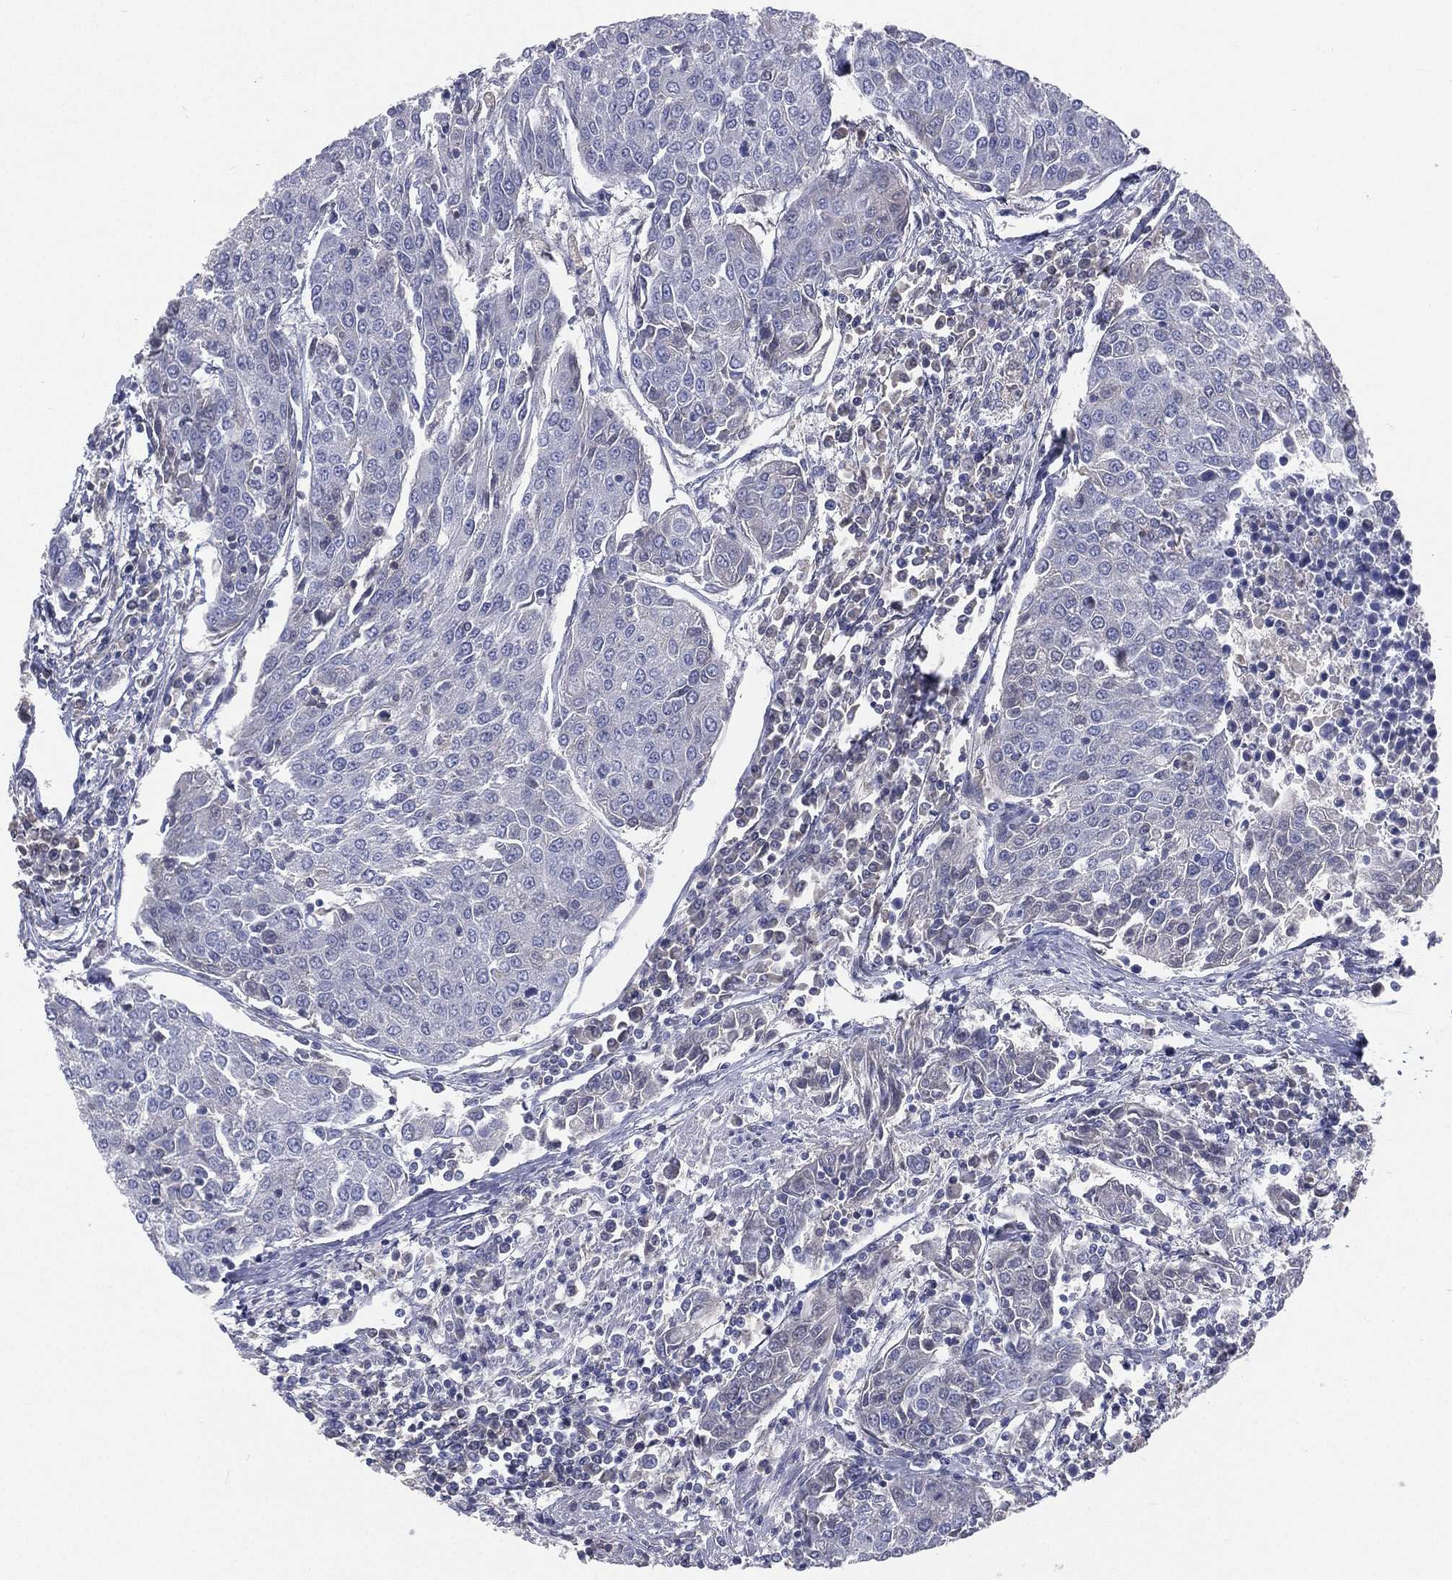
{"staining": {"intensity": "negative", "quantity": "none", "location": "none"}, "tissue": "urothelial cancer", "cell_type": "Tumor cells", "image_type": "cancer", "snomed": [{"axis": "morphology", "description": "Urothelial carcinoma, High grade"}, {"axis": "topography", "description": "Urinary bladder"}], "caption": "Photomicrograph shows no significant protein expression in tumor cells of urothelial carcinoma (high-grade).", "gene": "CD3D", "patient": {"sex": "female", "age": 85}}